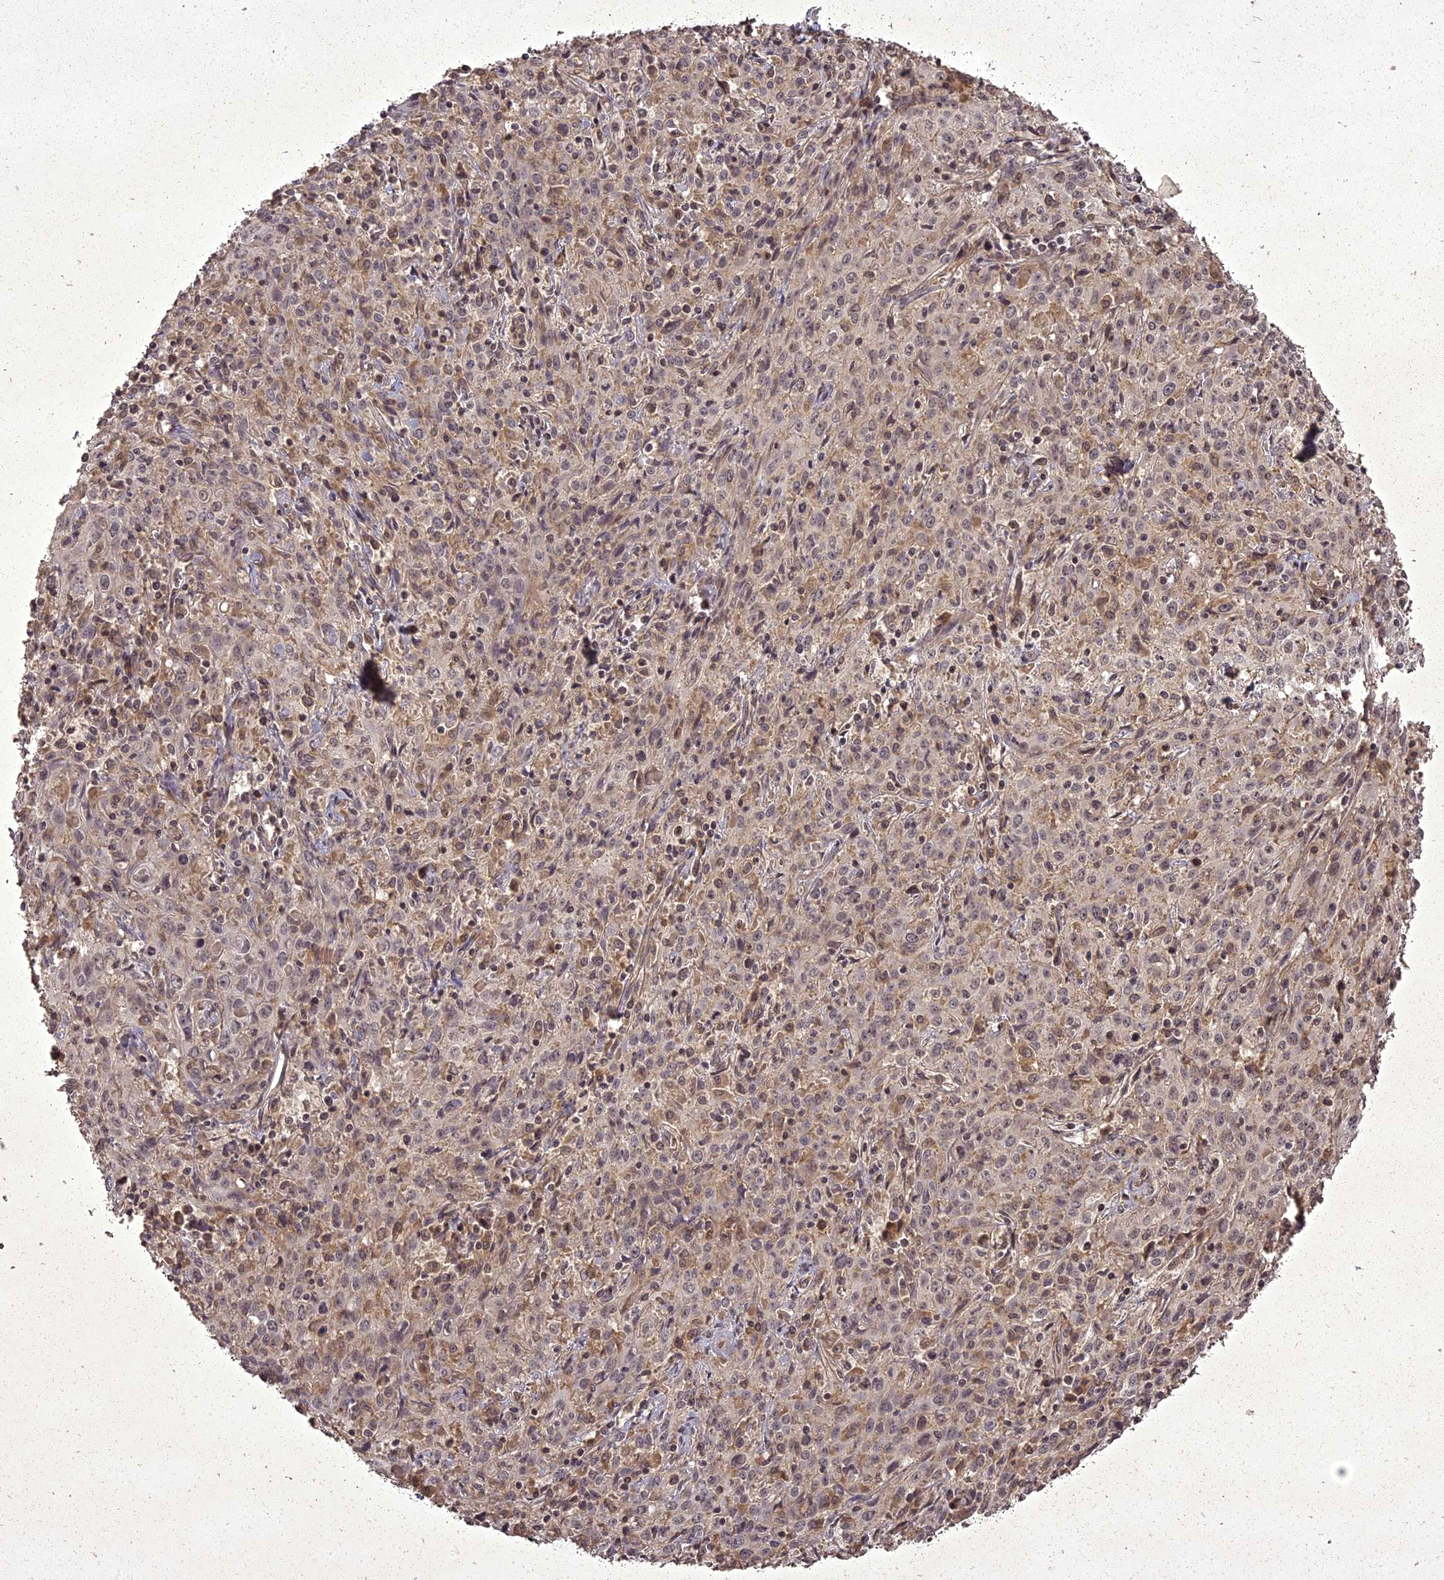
{"staining": {"intensity": "weak", "quantity": "25%-75%", "location": "cytoplasmic/membranous,nuclear"}, "tissue": "cervical cancer", "cell_type": "Tumor cells", "image_type": "cancer", "snomed": [{"axis": "morphology", "description": "Squamous cell carcinoma, NOS"}, {"axis": "topography", "description": "Cervix"}], "caption": "This is an image of immunohistochemistry staining of squamous cell carcinoma (cervical), which shows weak expression in the cytoplasmic/membranous and nuclear of tumor cells.", "gene": "ING5", "patient": {"sex": "female", "age": 57}}